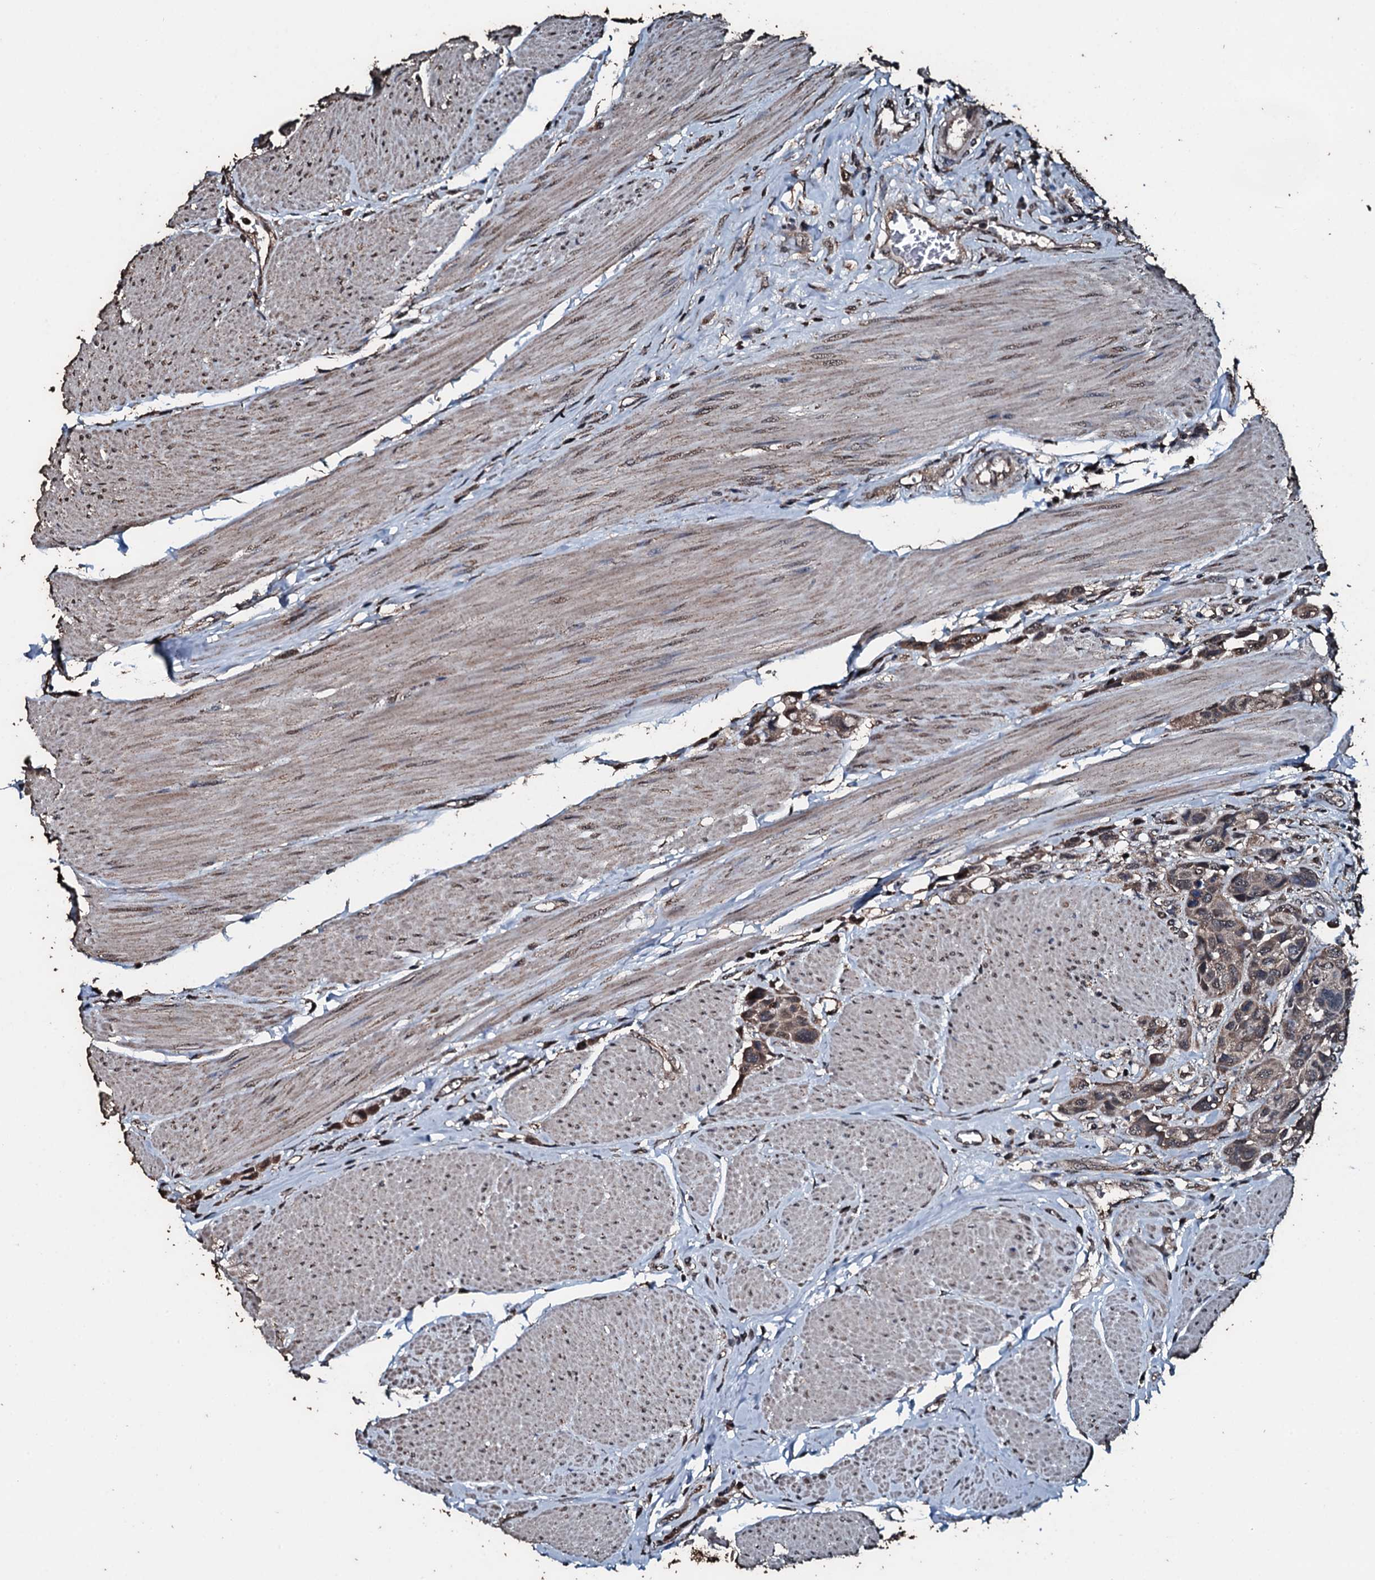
{"staining": {"intensity": "moderate", "quantity": ">75%", "location": "cytoplasmic/membranous"}, "tissue": "urothelial cancer", "cell_type": "Tumor cells", "image_type": "cancer", "snomed": [{"axis": "morphology", "description": "Urothelial carcinoma, High grade"}, {"axis": "topography", "description": "Urinary bladder"}], "caption": "An image of high-grade urothelial carcinoma stained for a protein demonstrates moderate cytoplasmic/membranous brown staining in tumor cells.", "gene": "FAAP24", "patient": {"sex": "male", "age": 50}}